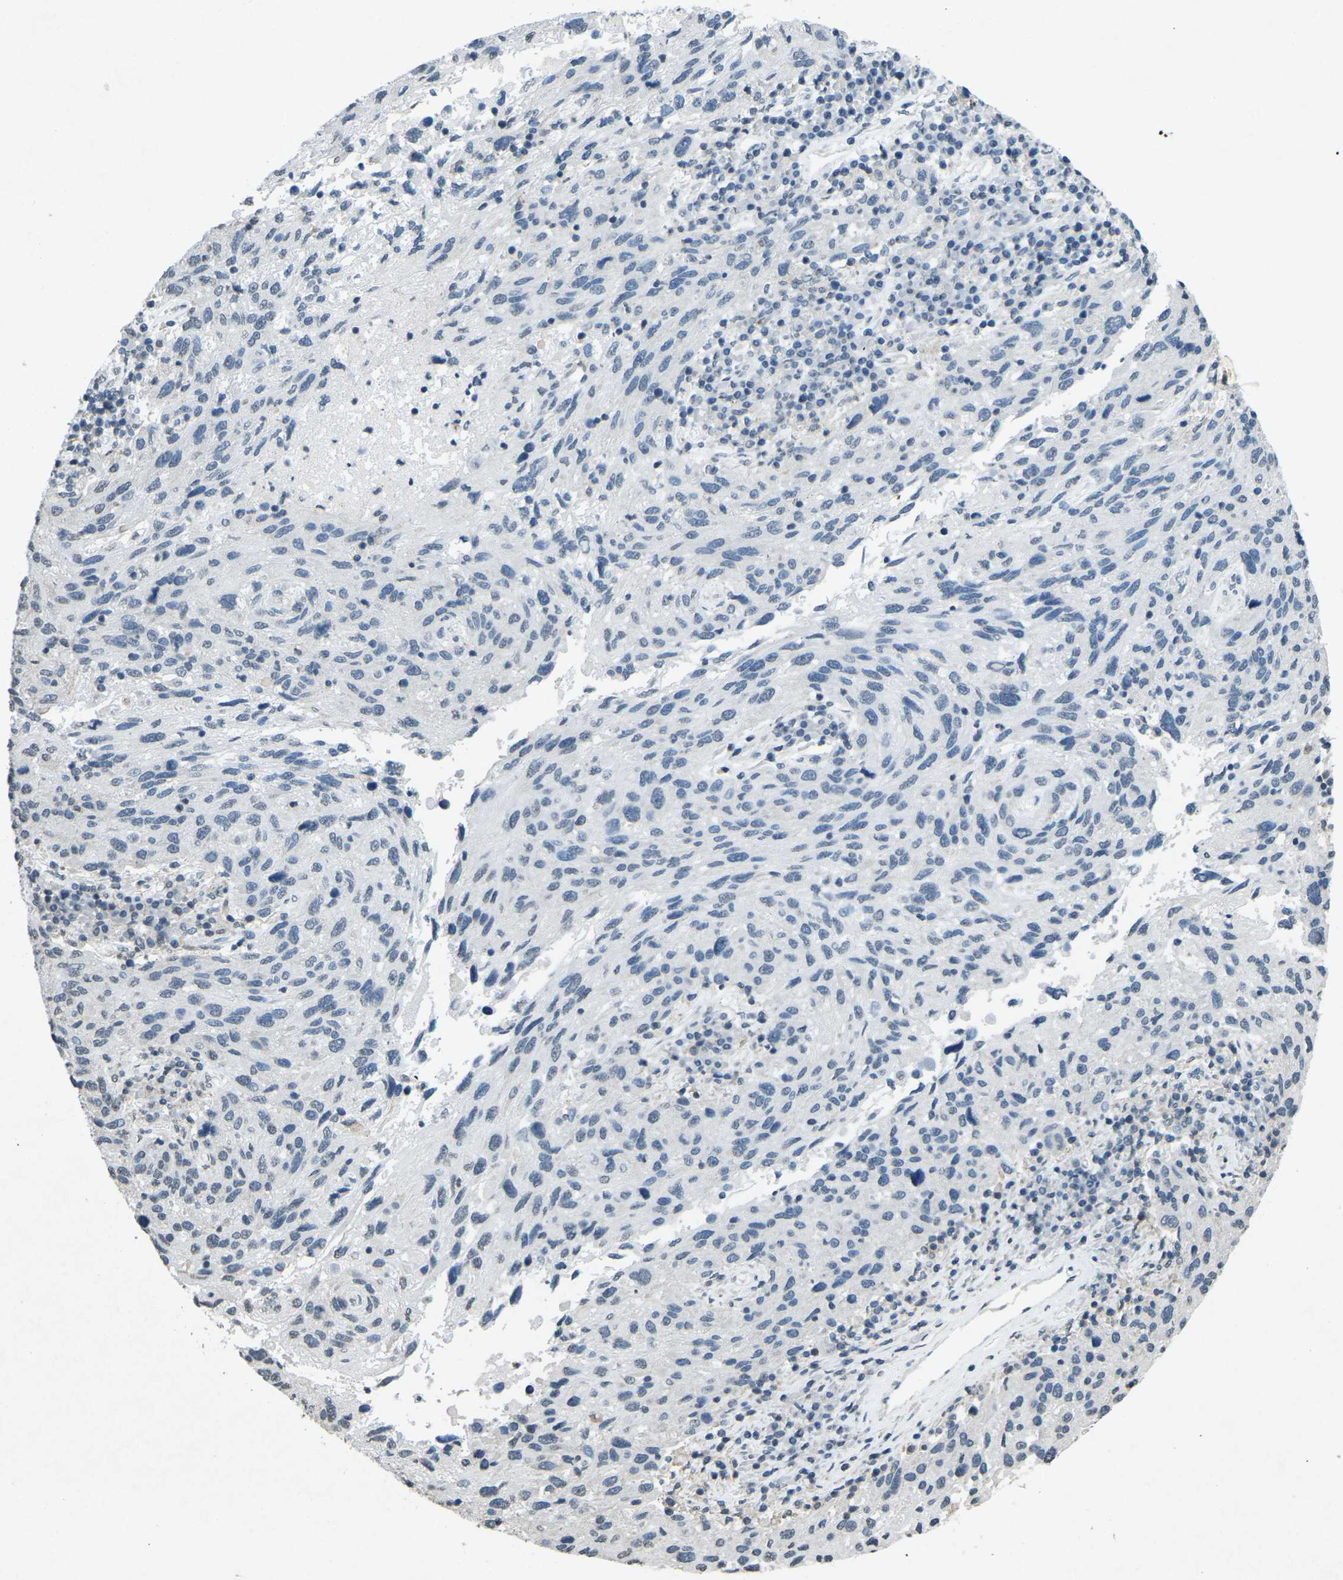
{"staining": {"intensity": "negative", "quantity": "none", "location": "none"}, "tissue": "melanoma", "cell_type": "Tumor cells", "image_type": "cancer", "snomed": [{"axis": "morphology", "description": "Malignant melanoma, NOS"}, {"axis": "topography", "description": "Skin"}], "caption": "High power microscopy photomicrograph of an IHC micrograph of malignant melanoma, revealing no significant positivity in tumor cells.", "gene": "TFR2", "patient": {"sex": "male", "age": 53}}